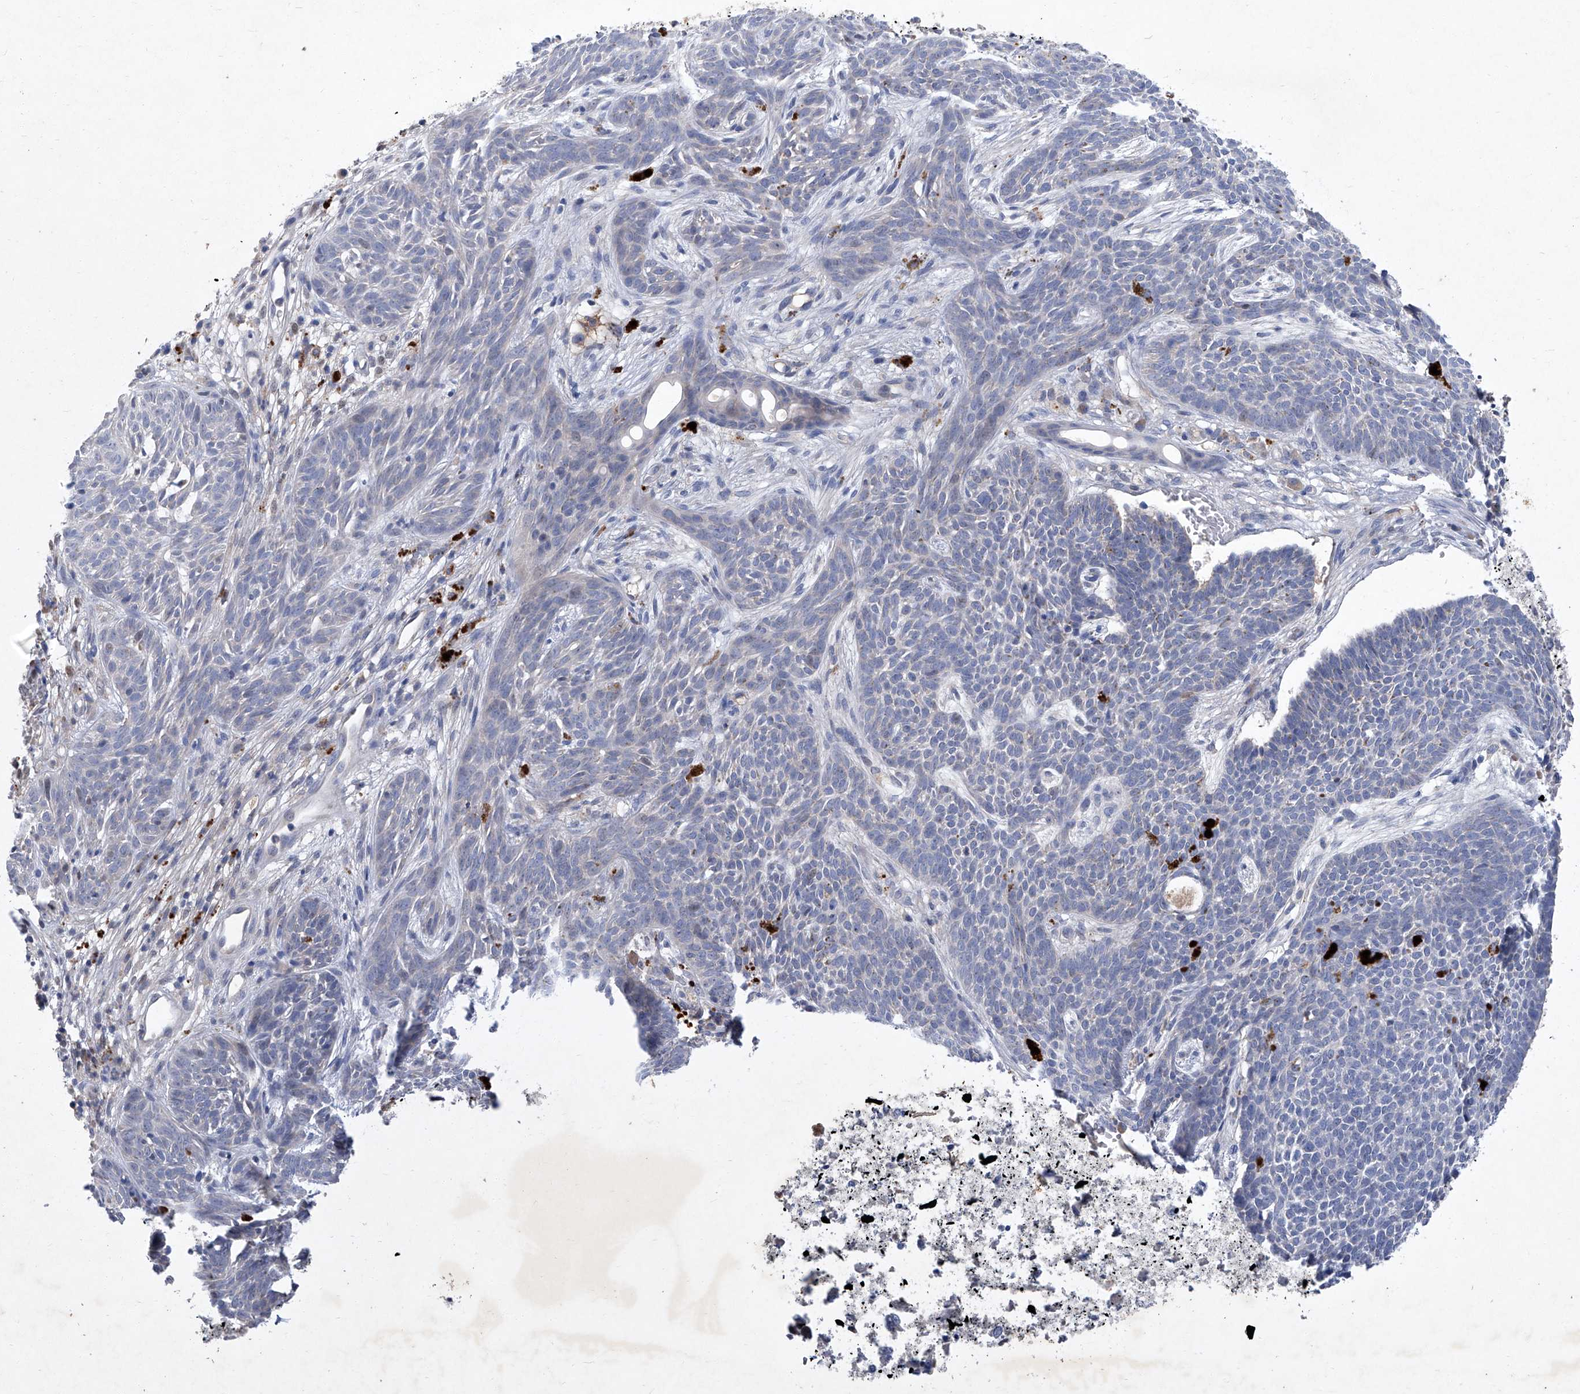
{"staining": {"intensity": "negative", "quantity": "none", "location": "none"}, "tissue": "skin cancer", "cell_type": "Tumor cells", "image_type": "cancer", "snomed": [{"axis": "morphology", "description": "Basal cell carcinoma"}, {"axis": "topography", "description": "Skin"}], "caption": "Human basal cell carcinoma (skin) stained for a protein using immunohistochemistry demonstrates no positivity in tumor cells.", "gene": "SBK2", "patient": {"sex": "female", "age": 84}}